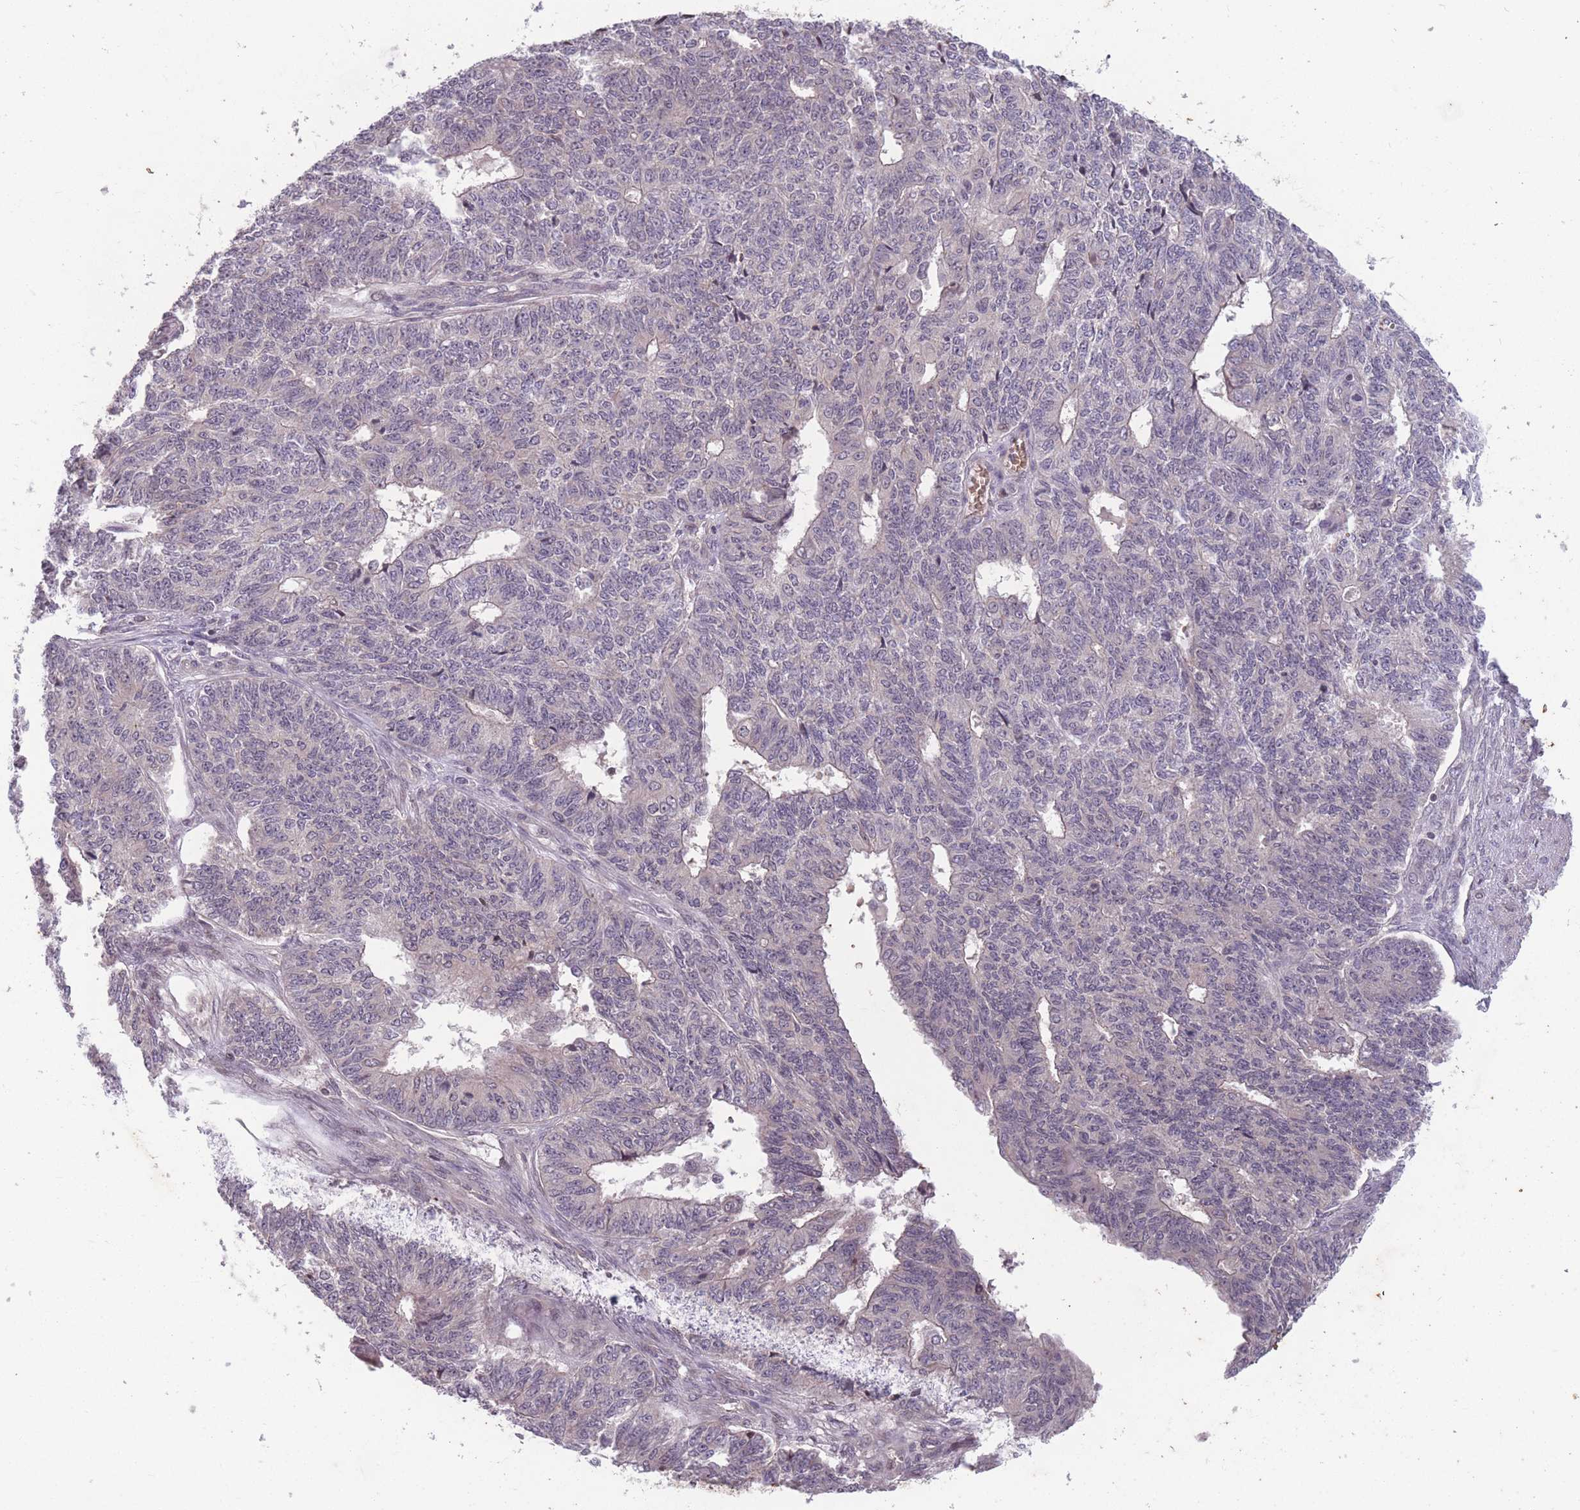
{"staining": {"intensity": "negative", "quantity": "none", "location": "none"}, "tissue": "endometrial cancer", "cell_type": "Tumor cells", "image_type": "cancer", "snomed": [{"axis": "morphology", "description": "Adenocarcinoma, NOS"}, {"axis": "topography", "description": "Endometrium"}], "caption": "The immunohistochemistry histopathology image has no significant expression in tumor cells of endometrial cancer tissue. (DAB (3,3'-diaminobenzidine) IHC, high magnification).", "gene": "GGT5", "patient": {"sex": "female", "age": 32}}